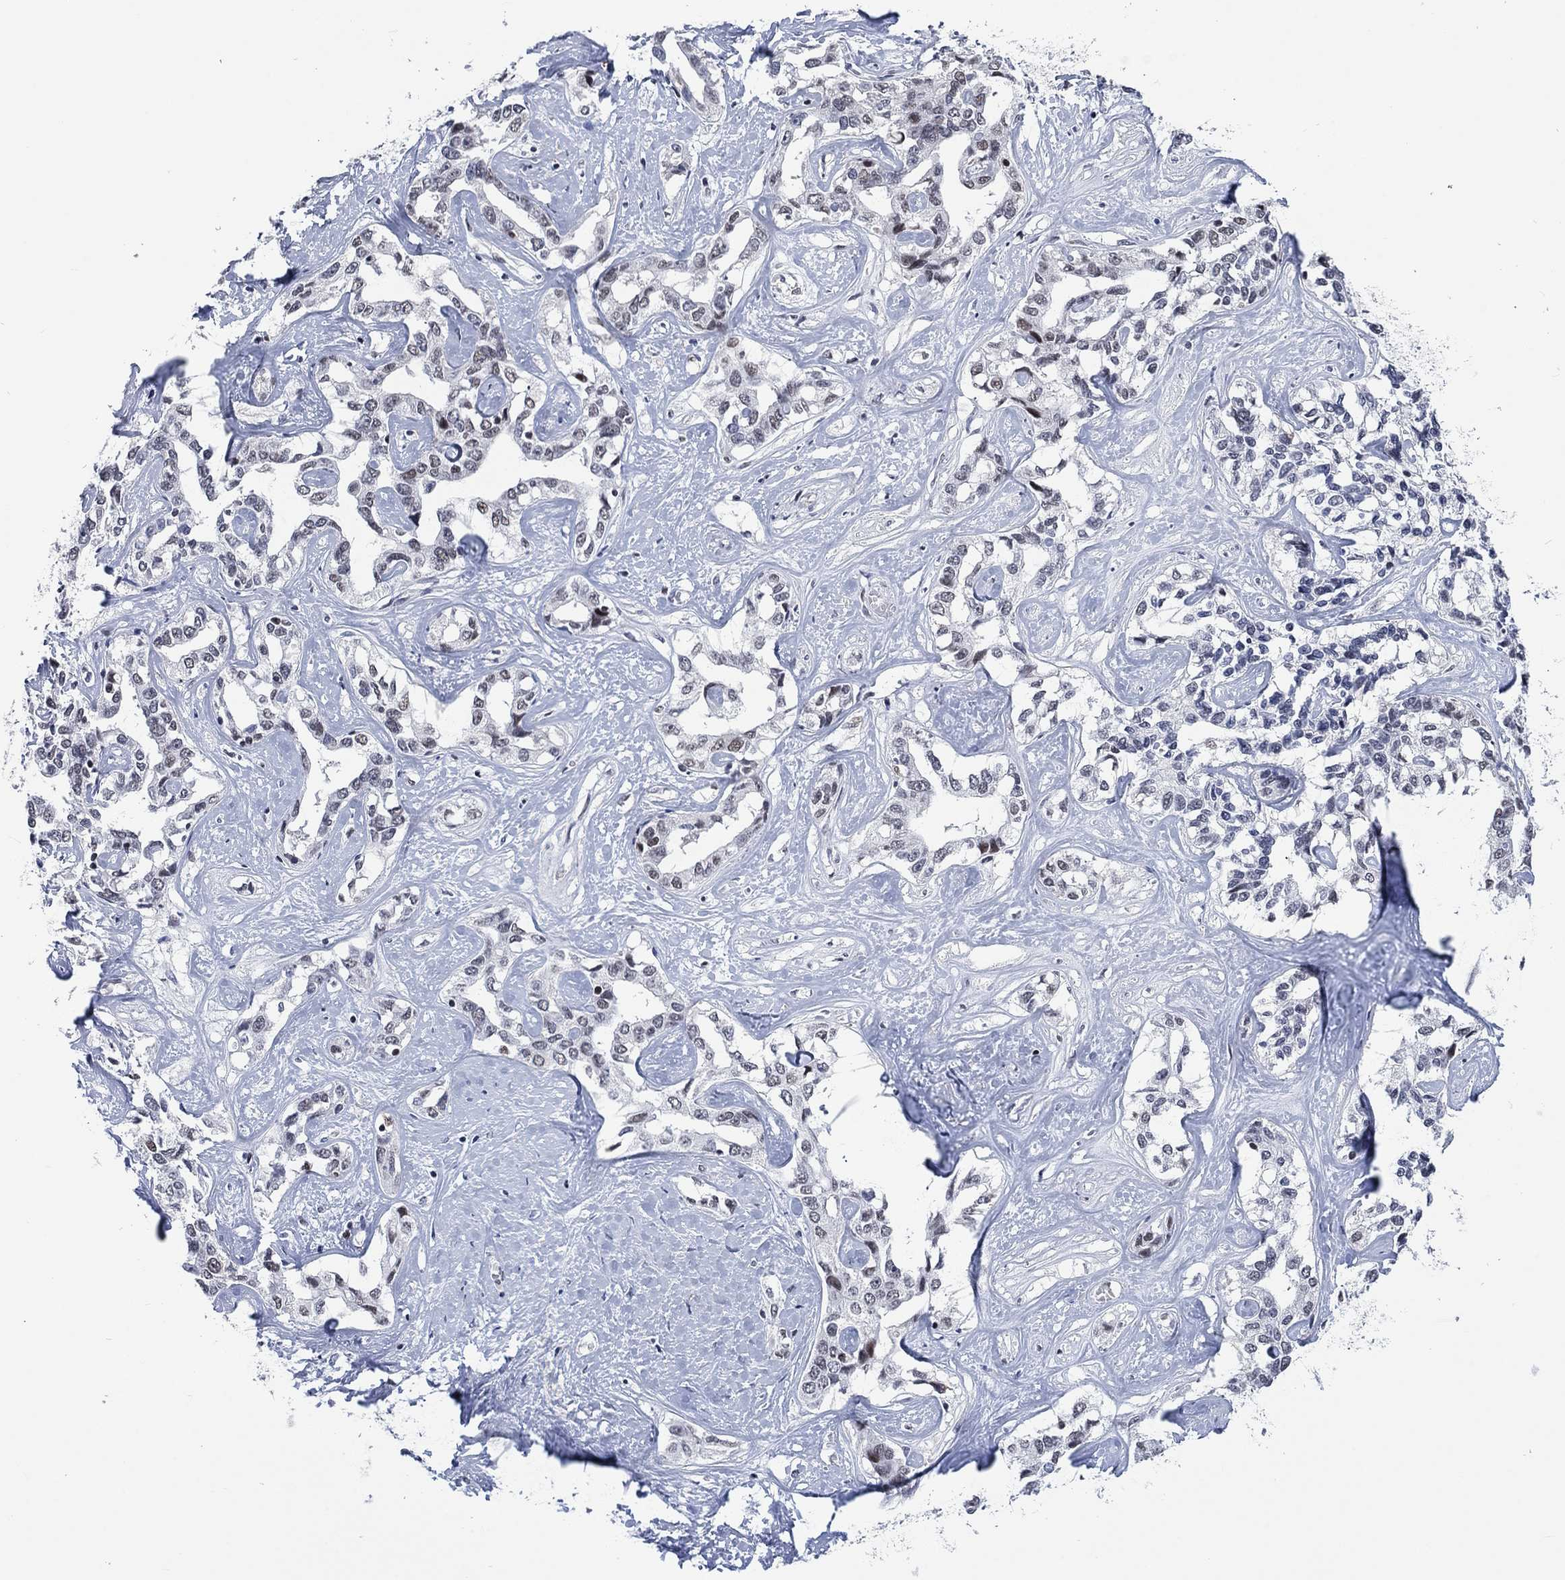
{"staining": {"intensity": "negative", "quantity": "none", "location": "none"}, "tissue": "liver cancer", "cell_type": "Tumor cells", "image_type": "cancer", "snomed": [{"axis": "morphology", "description": "Cholangiocarcinoma"}, {"axis": "topography", "description": "Liver"}], "caption": "This is a histopathology image of immunohistochemistry staining of cholangiocarcinoma (liver), which shows no expression in tumor cells. (DAB immunohistochemistry with hematoxylin counter stain).", "gene": "HCFC1", "patient": {"sex": "male", "age": 59}}